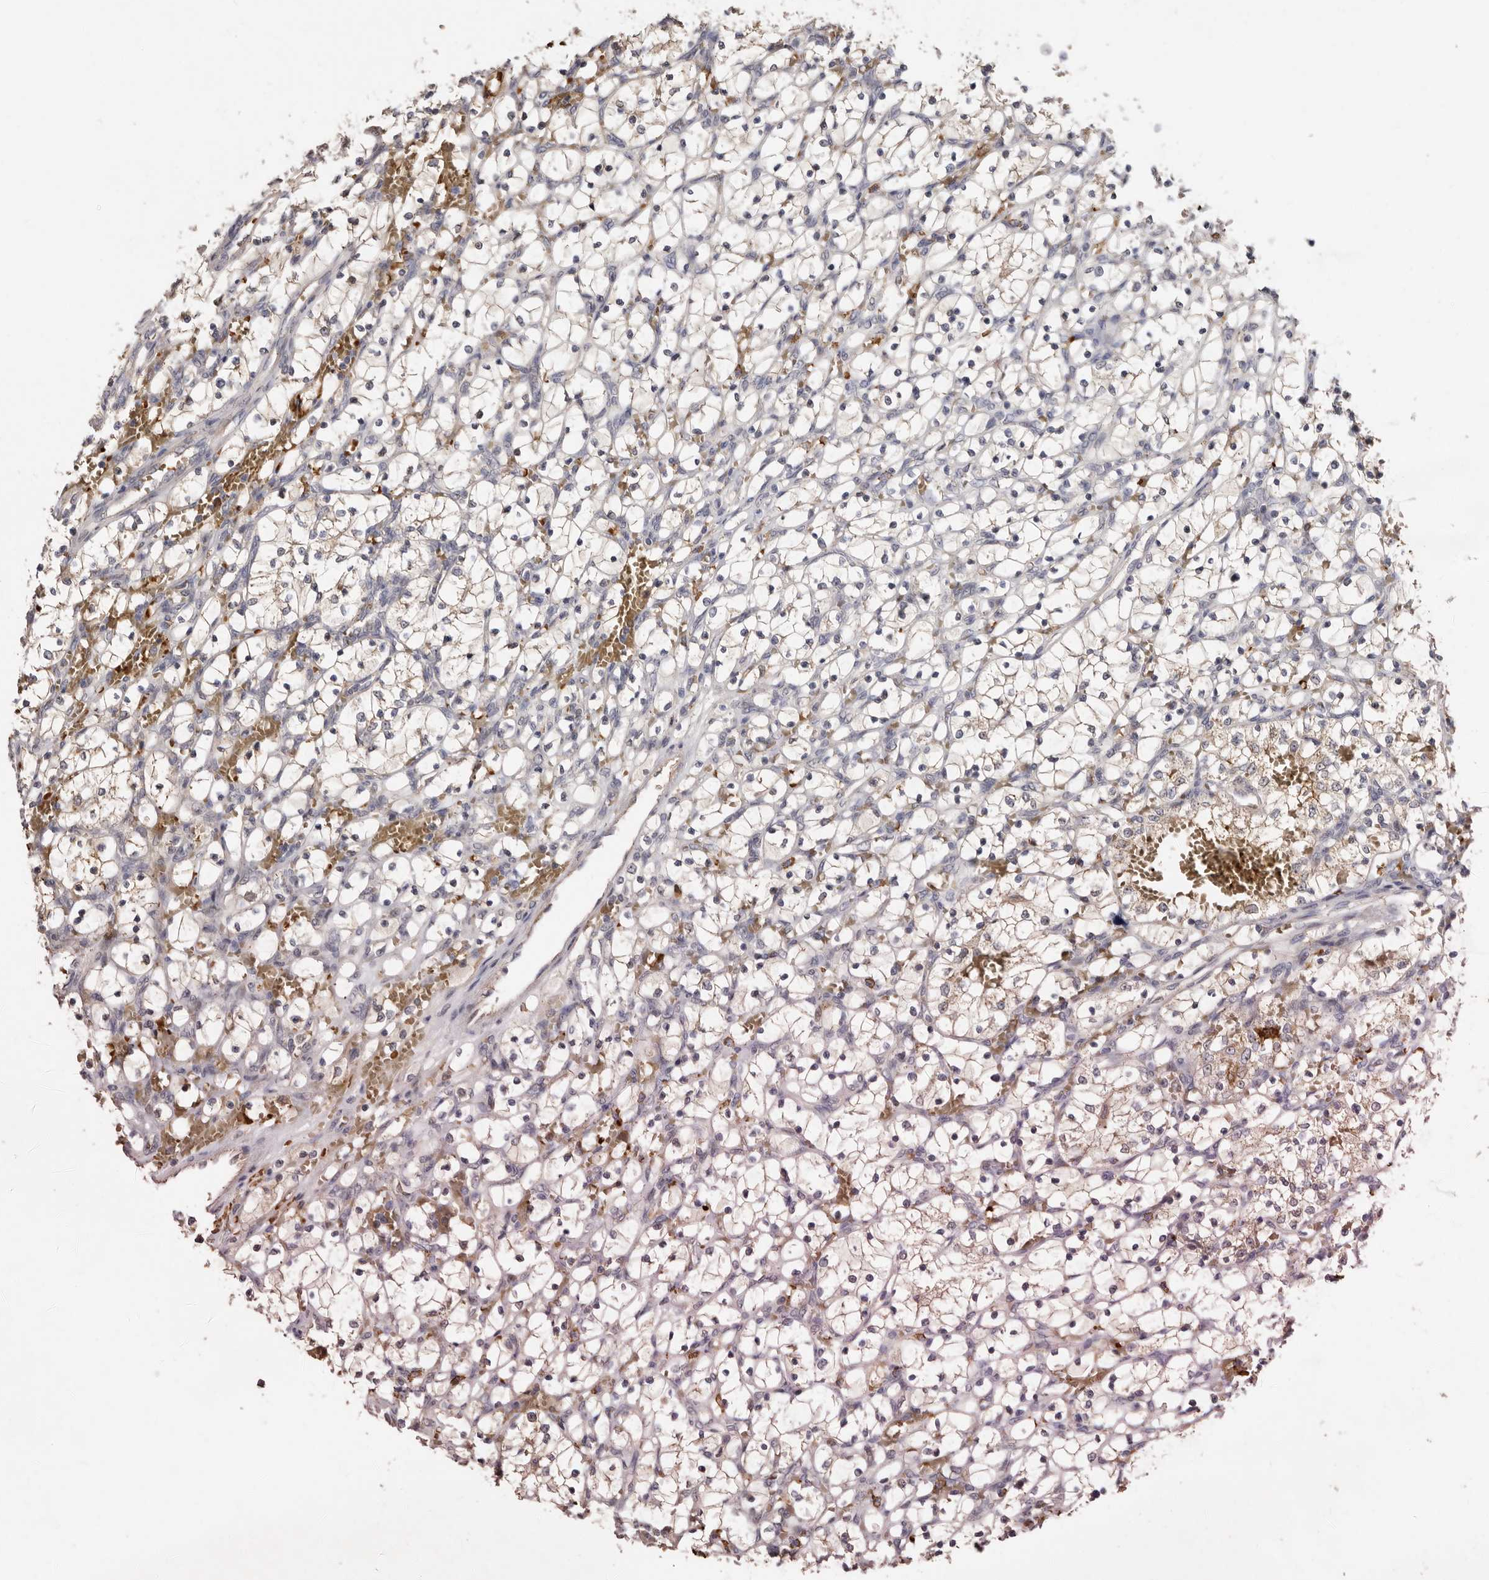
{"staining": {"intensity": "weak", "quantity": "25%-75%", "location": "cytoplasmic/membranous"}, "tissue": "renal cancer", "cell_type": "Tumor cells", "image_type": "cancer", "snomed": [{"axis": "morphology", "description": "Adenocarcinoma, NOS"}, {"axis": "topography", "description": "Kidney"}], "caption": "This photomicrograph exhibits immunohistochemistry staining of adenocarcinoma (renal), with low weak cytoplasmic/membranous expression in about 25%-75% of tumor cells.", "gene": "GRAMD2A", "patient": {"sex": "female", "age": 69}}